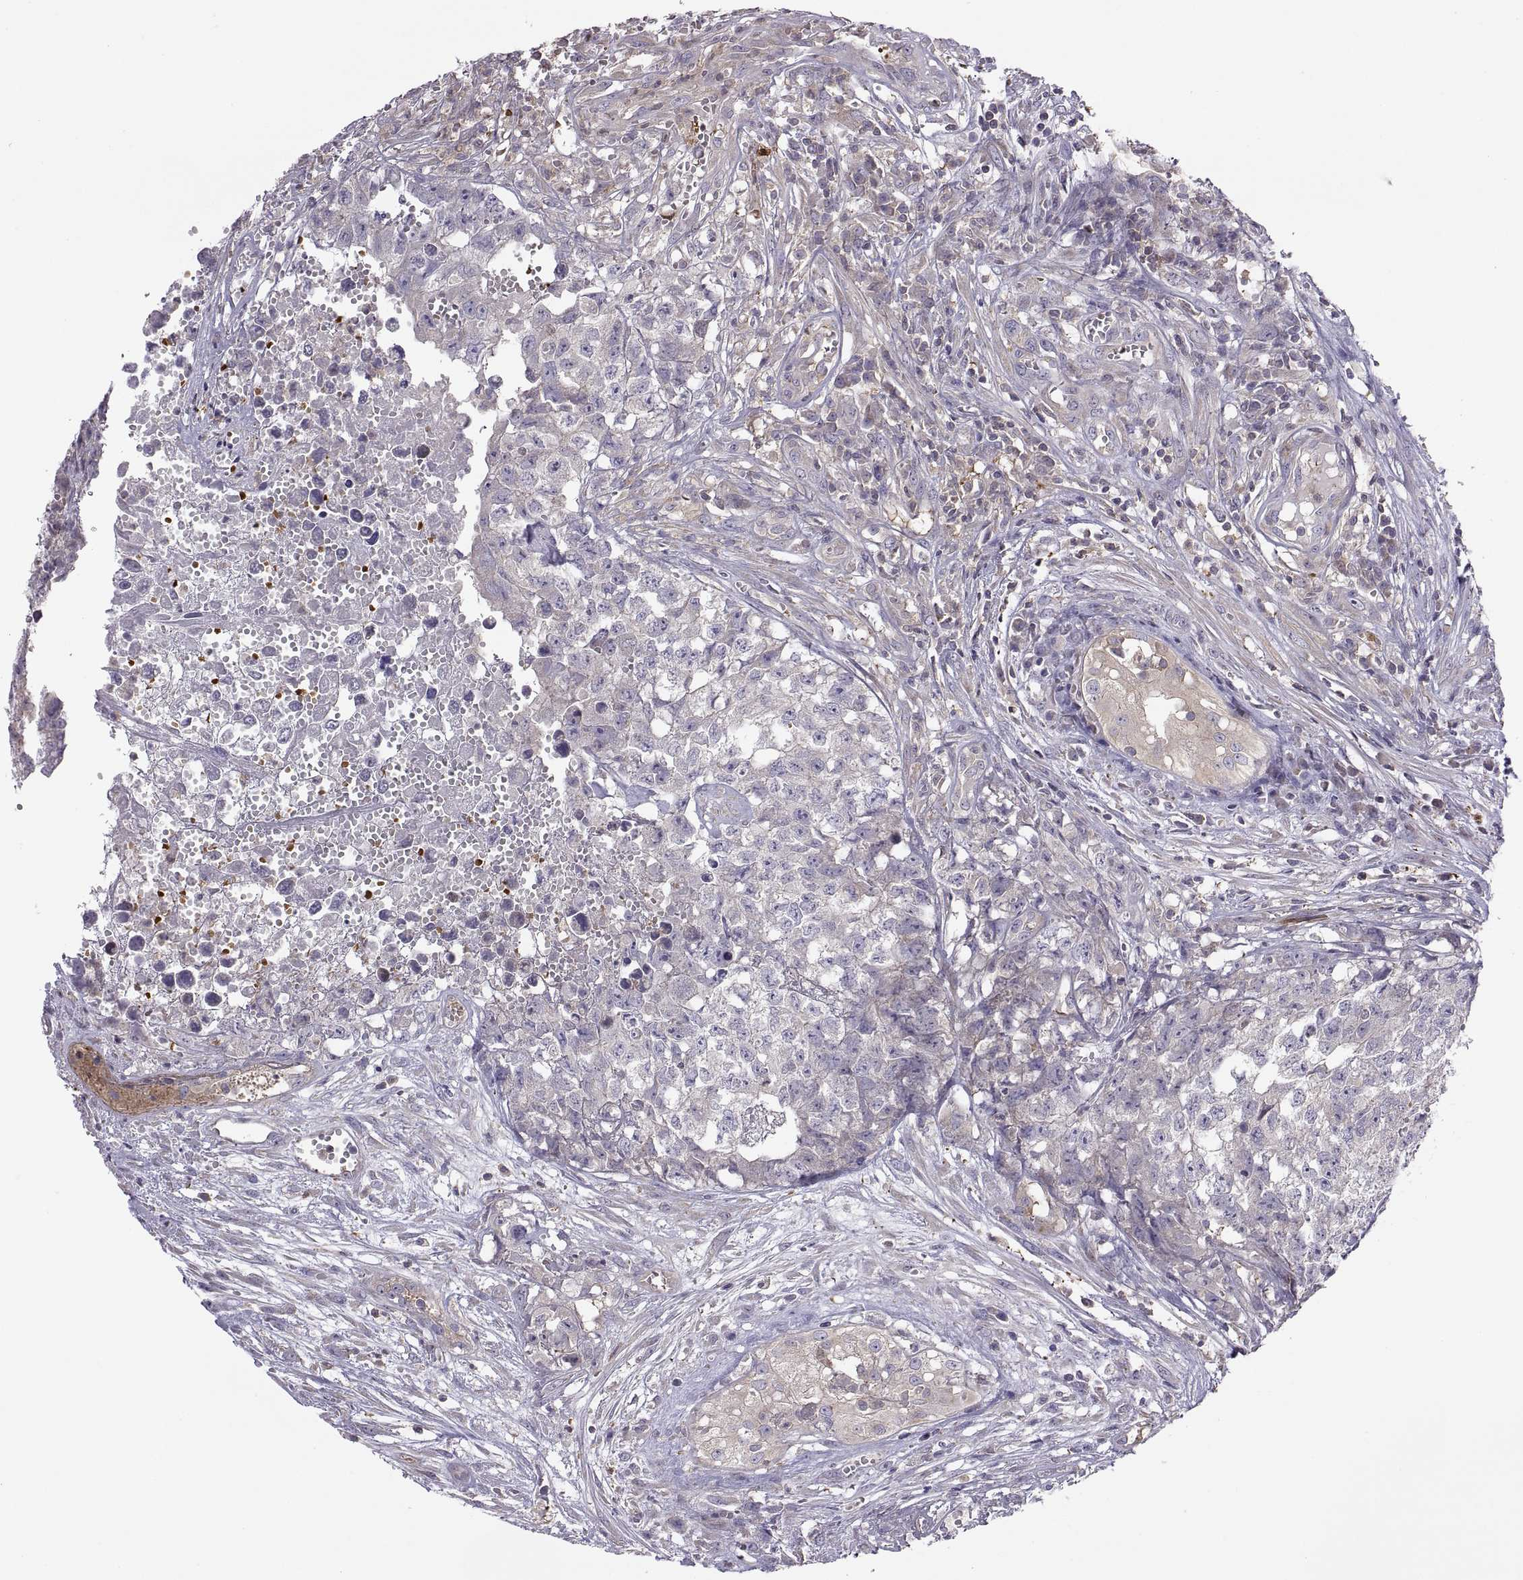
{"staining": {"intensity": "negative", "quantity": "none", "location": "none"}, "tissue": "testis cancer", "cell_type": "Tumor cells", "image_type": "cancer", "snomed": [{"axis": "morphology", "description": "Seminoma, NOS"}, {"axis": "morphology", "description": "Carcinoma, Embryonal, NOS"}, {"axis": "topography", "description": "Testis"}], "caption": "Testis embryonal carcinoma was stained to show a protein in brown. There is no significant positivity in tumor cells.", "gene": "SPATA32", "patient": {"sex": "male", "age": 22}}